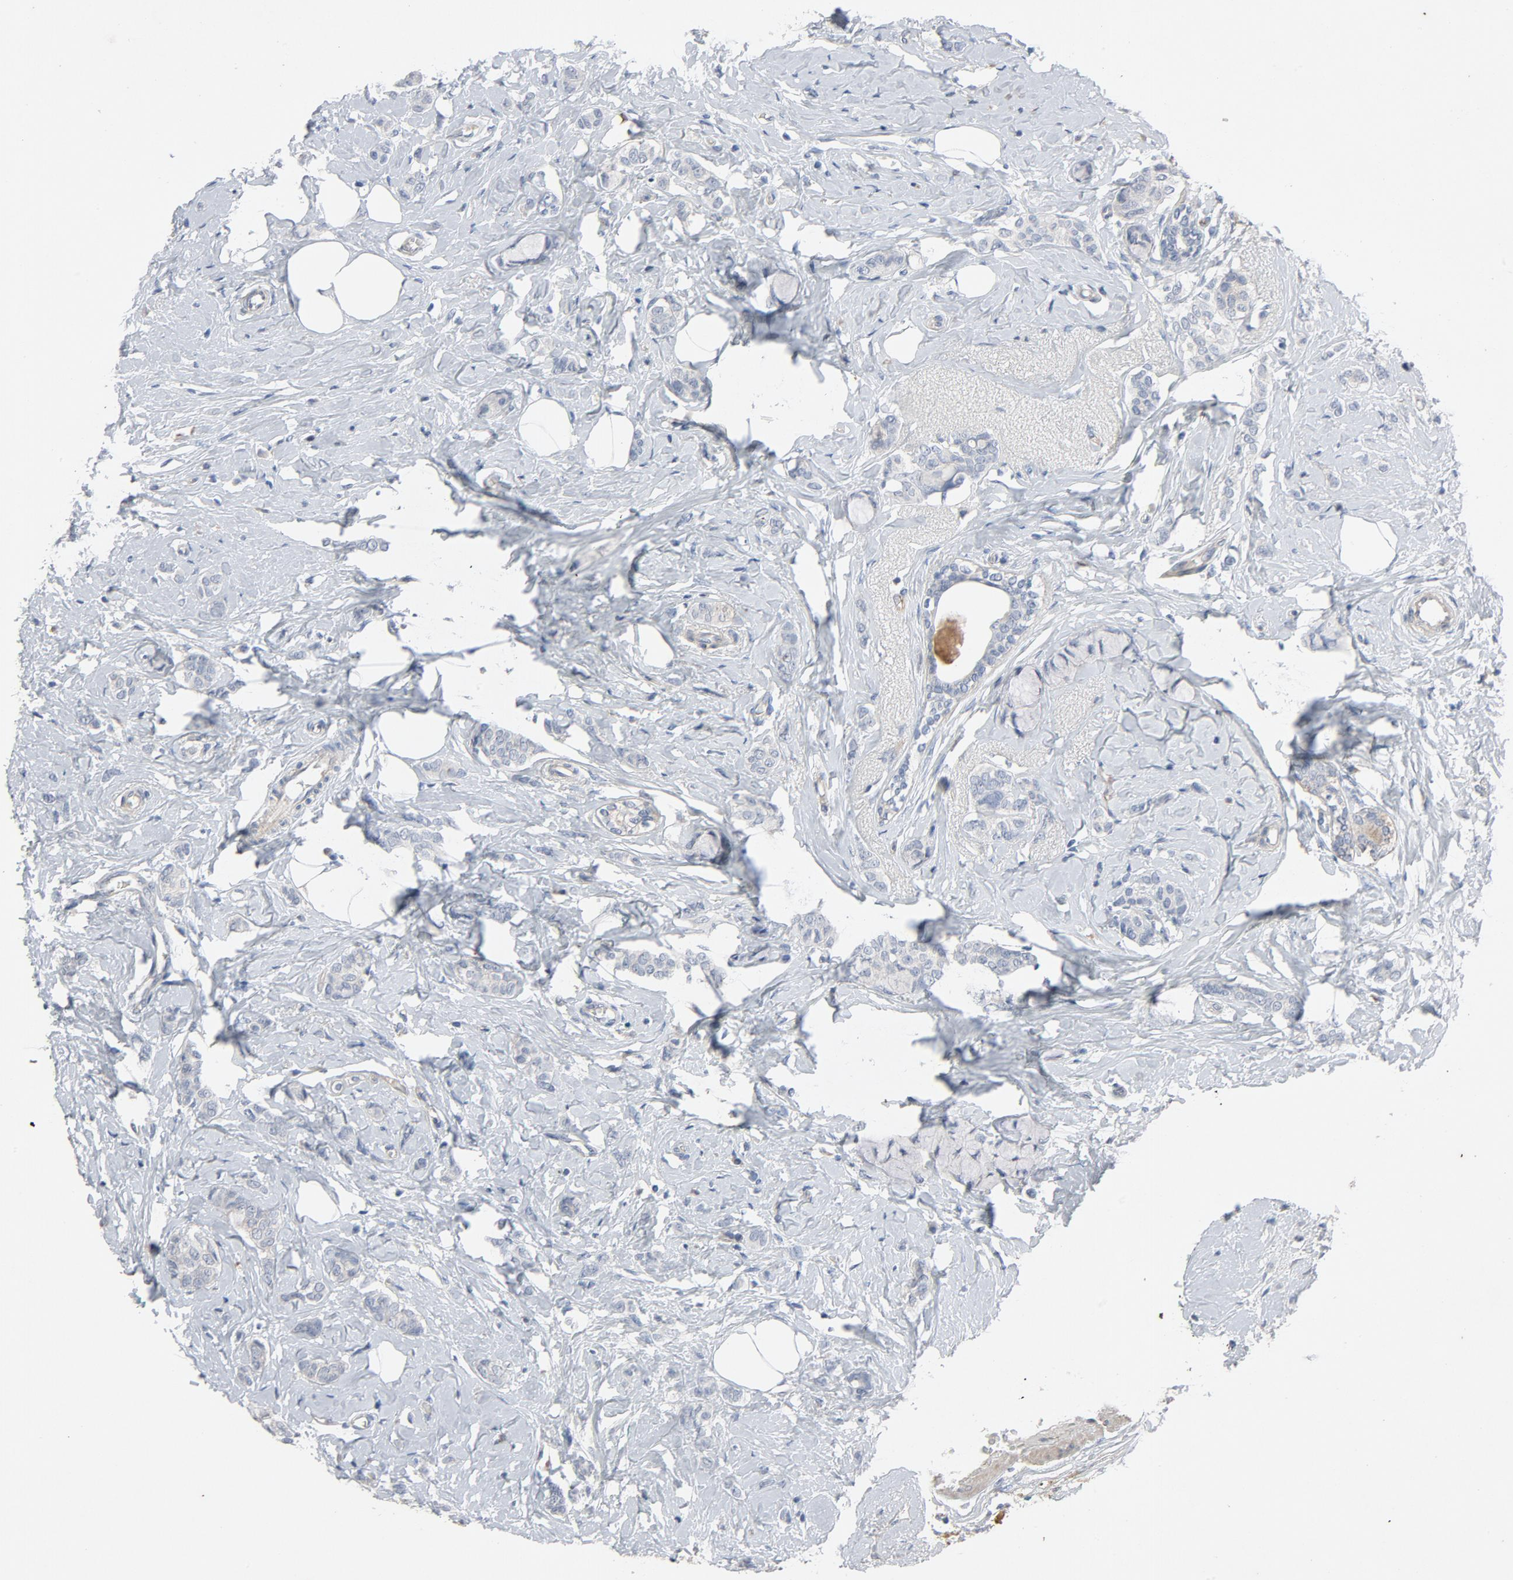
{"staining": {"intensity": "negative", "quantity": "none", "location": "none"}, "tissue": "breast cancer", "cell_type": "Tumor cells", "image_type": "cancer", "snomed": [{"axis": "morphology", "description": "Lobular carcinoma"}, {"axis": "topography", "description": "Breast"}], "caption": "A micrograph of human breast cancer is negative for staining in tumor cells. Nuclei are stained in blue.", "gene": "KDR", "patient": {"sex": "female", "age": 60}}